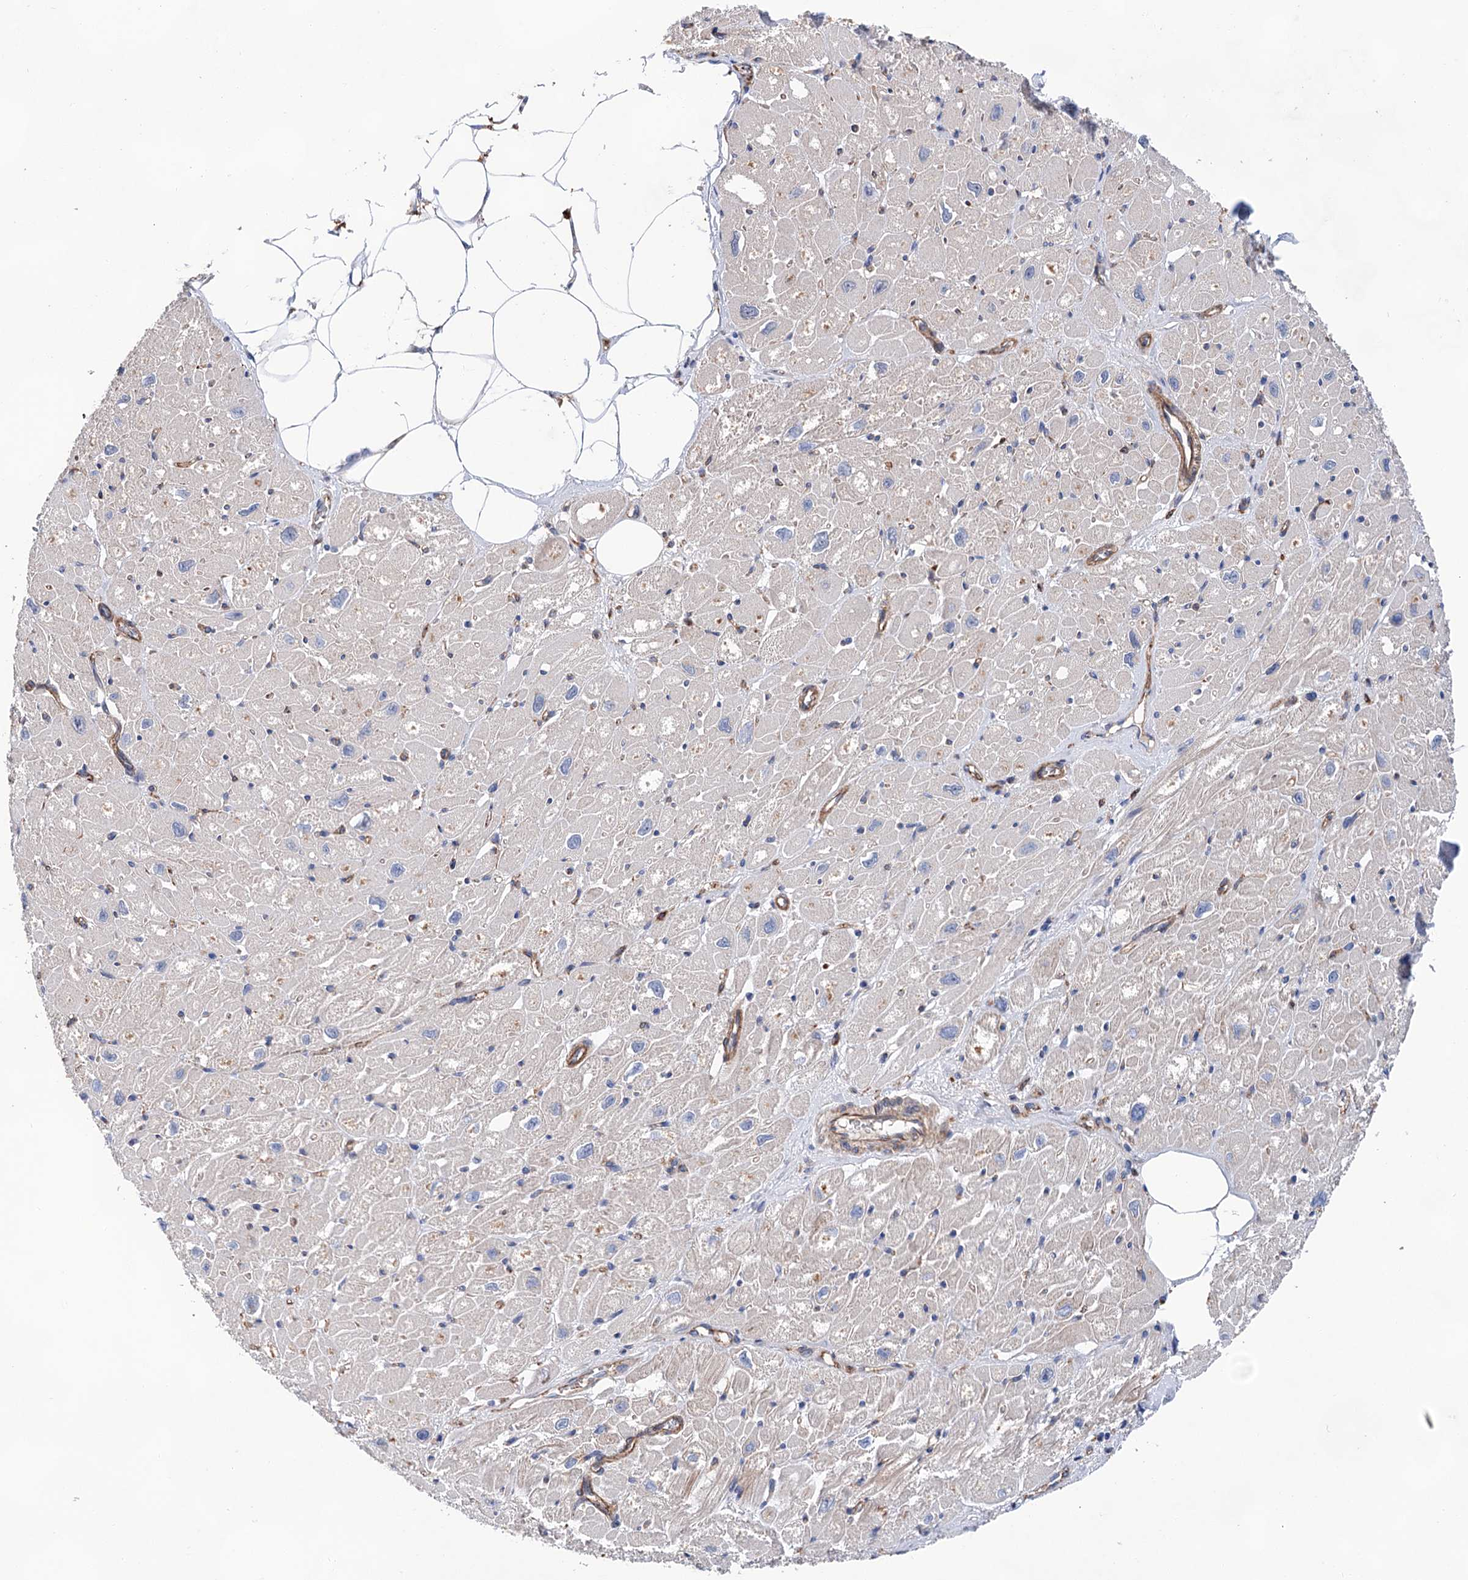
{"staining": {"intensity": "weak", "quantity": "25%-75%", "location": "cytoplasmic/membranous"}, "tissue": "heart muscle", "cell_type": "Cardiomyocytes", "image_type": "normal", "snomed": [{"axis": "morphology", "description": "Normal tissue, NOS"}, {"axis": "topography", "description": "Heart"}], "caption": "IHC (DAB) staining of normal human heart muscle demonstrates weak cytoplasmic/membranous protein staining in approximately 25%-75% of cardiomyocytes.", "gene": "TMTC3", "patient": {"sex": "male", "age": 50}}